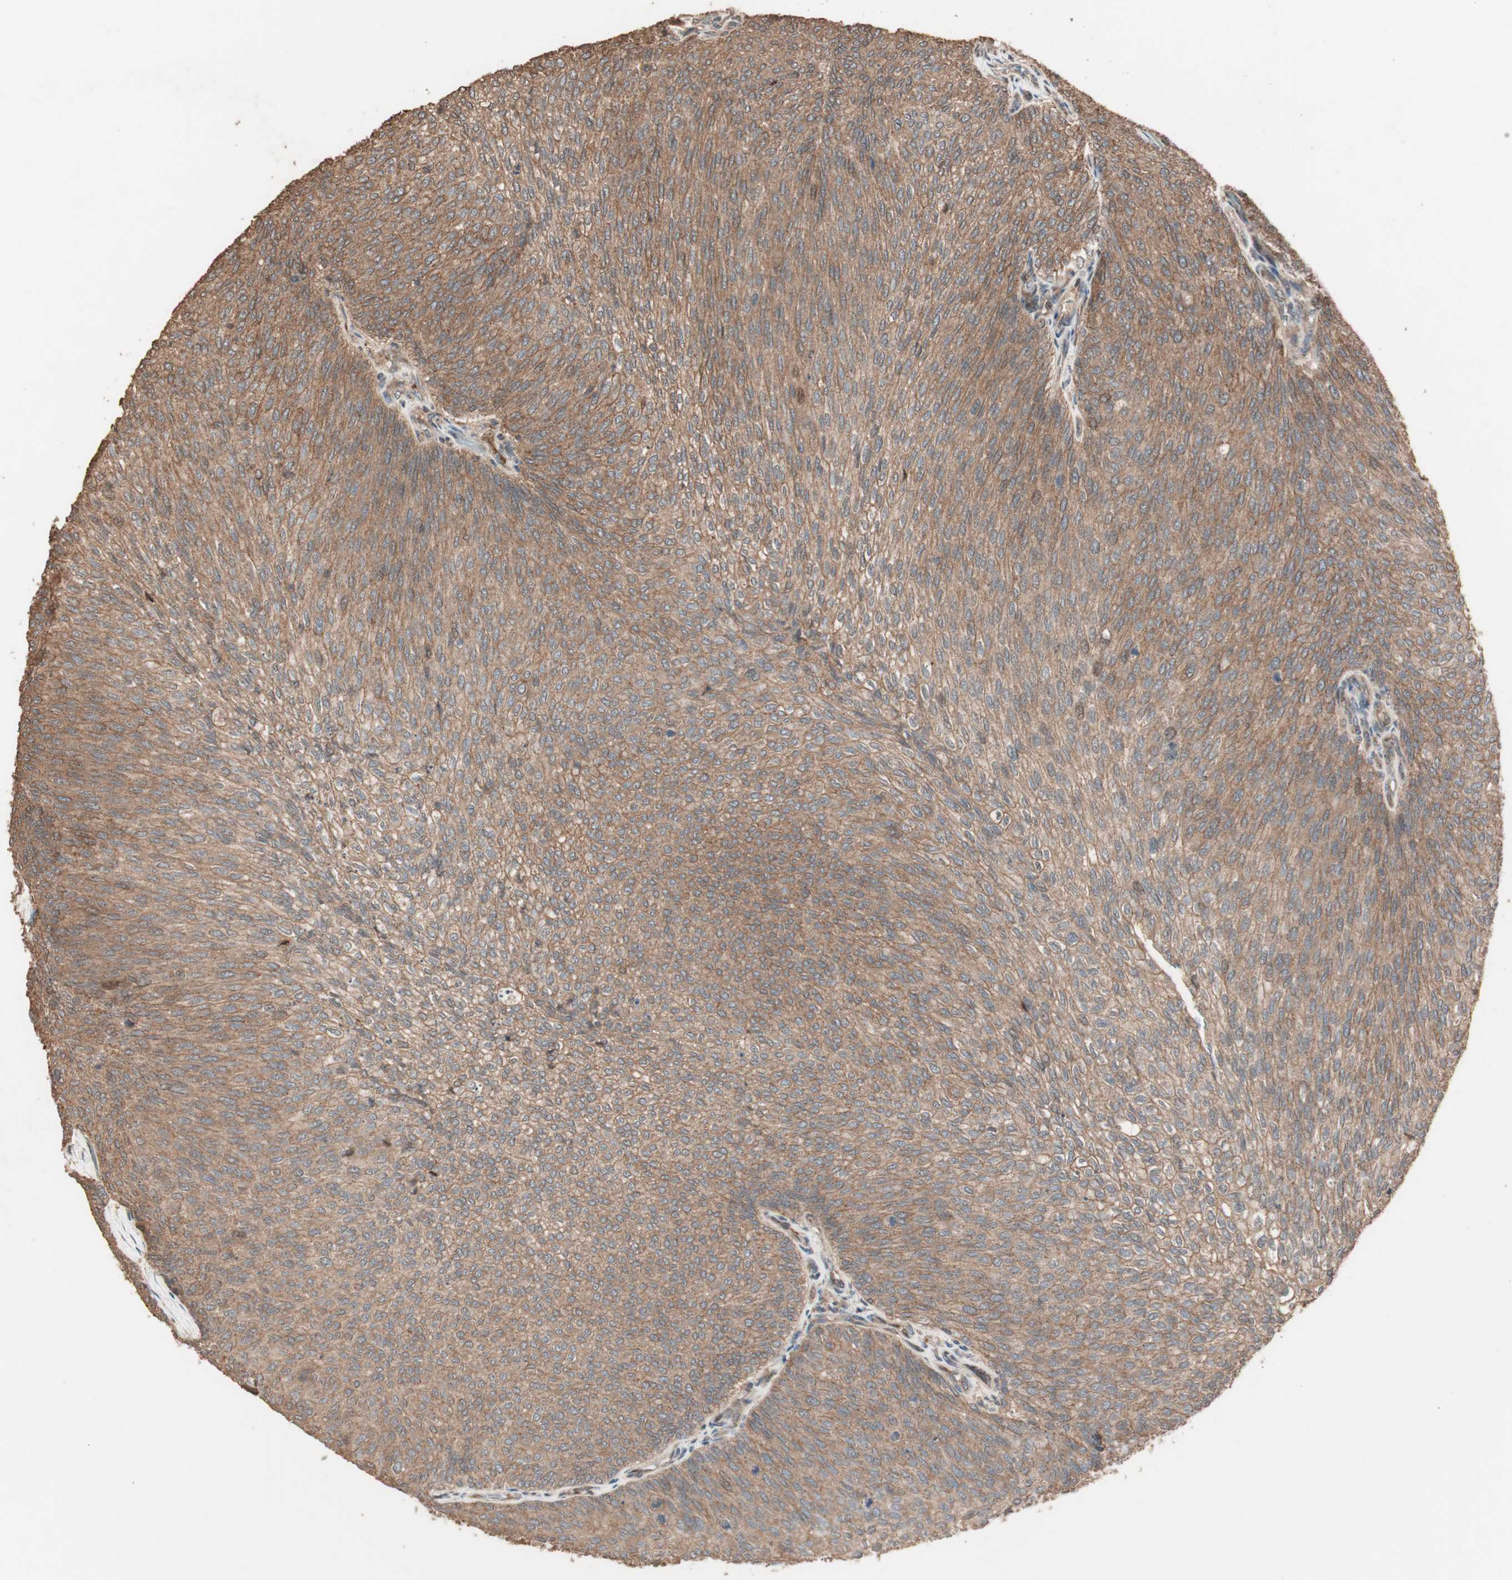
{"staining": {"intensity": "moderate", "quantity": ">75%", "location": "cytoplasmic/membranous"}, "tissue": "urothelial cancer", "cell_type": "Tumor cells", "image_type": "cancer", "snomed": [{"axis": "morphology", "description": "Urothelial carcinoma, Low grade"}, {"axis": "topography", "description": "Urinary bladder"}], "caption": "Low-grade urothelial carcinoma stained with DAB (3,3'-diaminobenzidine) immunohistochemistry (IHC) demonstrates medium levels of moderate cytoplasmic/membranous positivity in approximately >75% of tumor cells.", "gene": "USP20", "patient": {"sex": "female", "age": 79}}